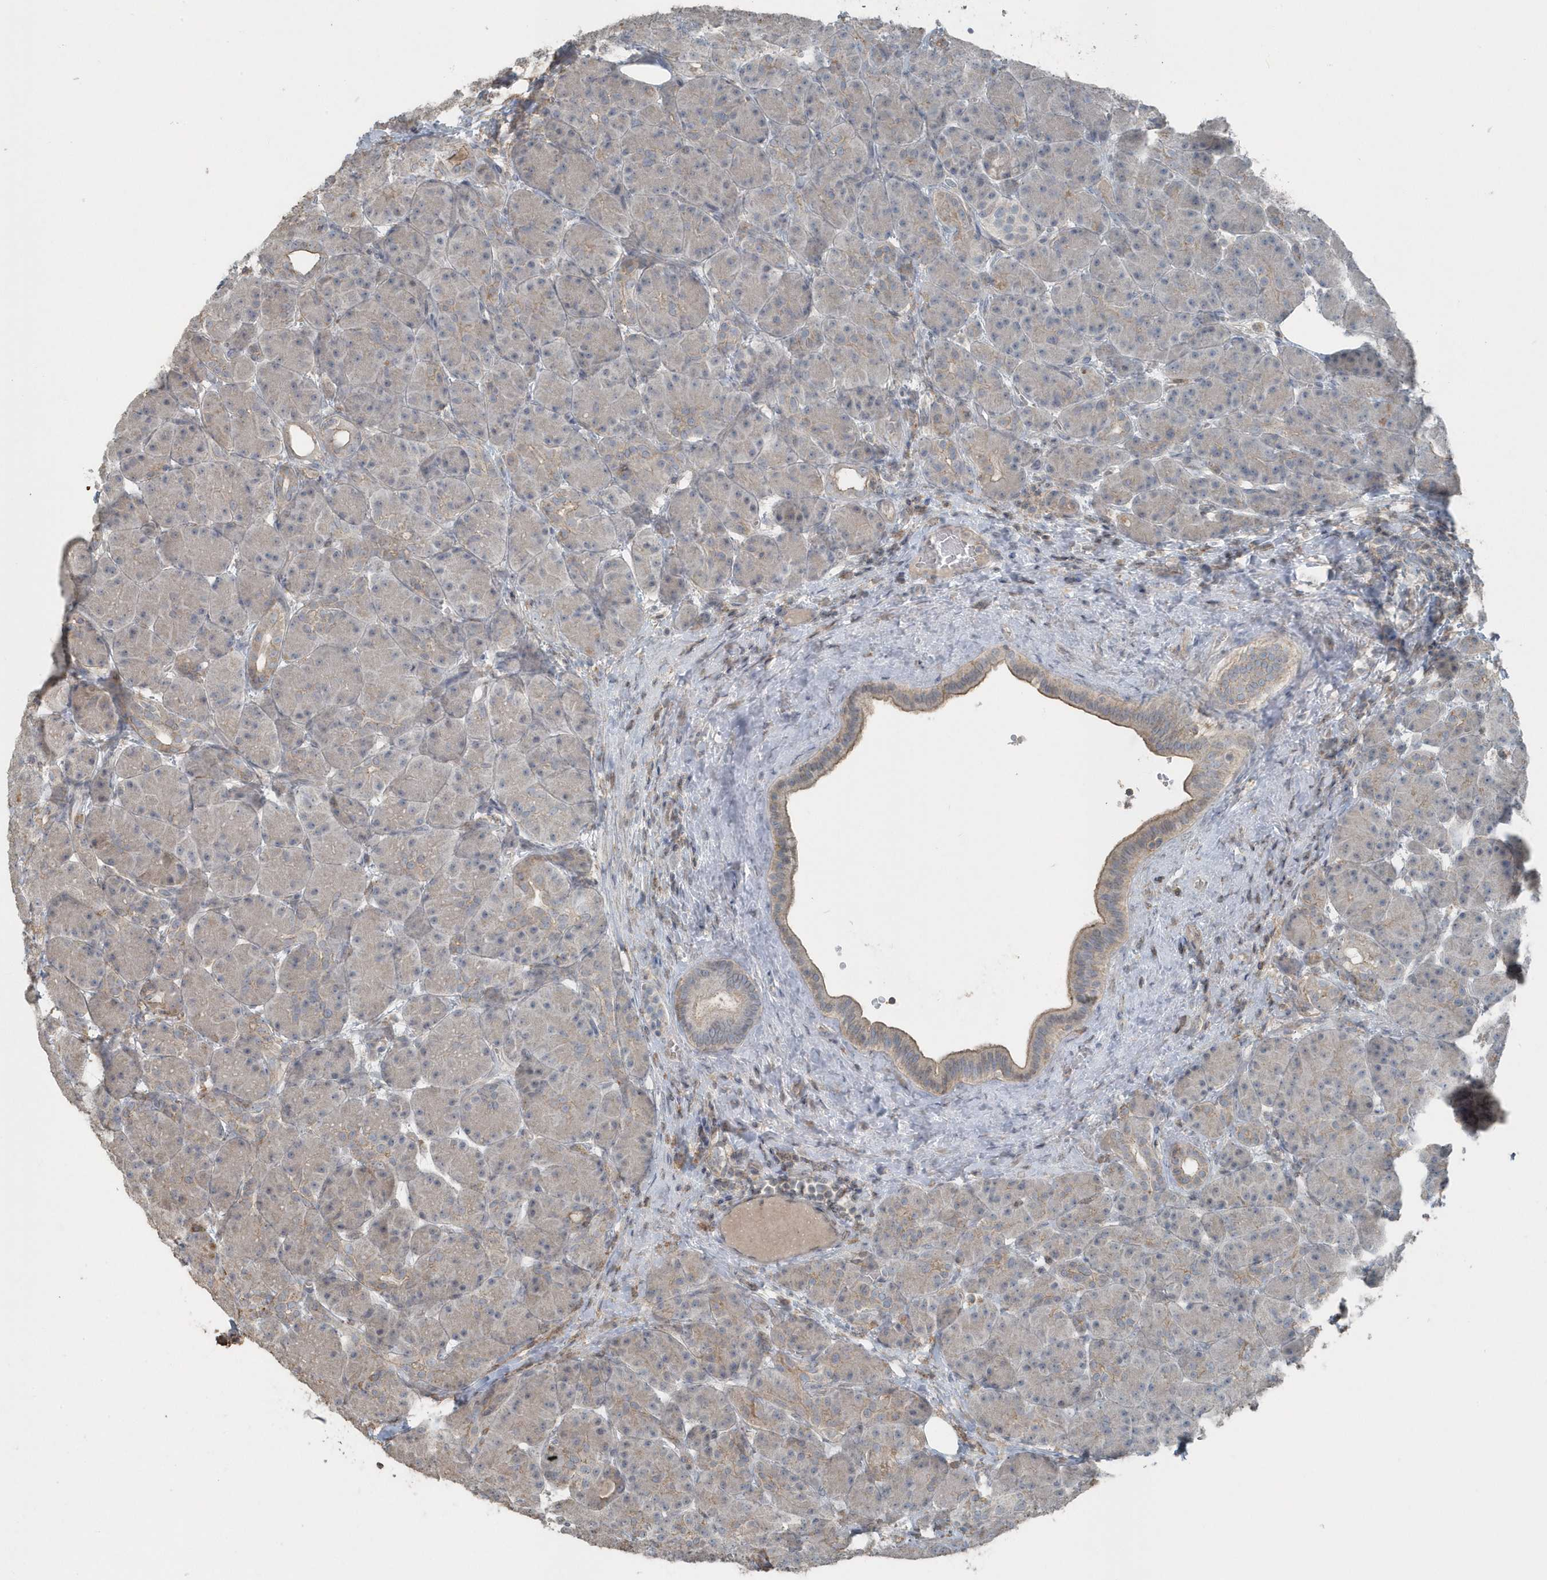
{"staining": {"intensity": "weak", "quantity": "25%-75%", "location": "cytoplasmic/membranous"}, "tissue": "pancreas", "cell_type": "Exocrine glandular cells", "image_type": "normal", "snomed": [{"axis": "morphology", "description": "Normal tissue, NOS"}, {"axis": "topography", "description": "Pancreas"}], "caption": "Weak cytoplasmic/membranous protein expression is present in approximately 25%-75% of exocrine glandular cells in pancreas.", "gene": "ACTC1", "patient": {"sex": "male", "age": 63}}